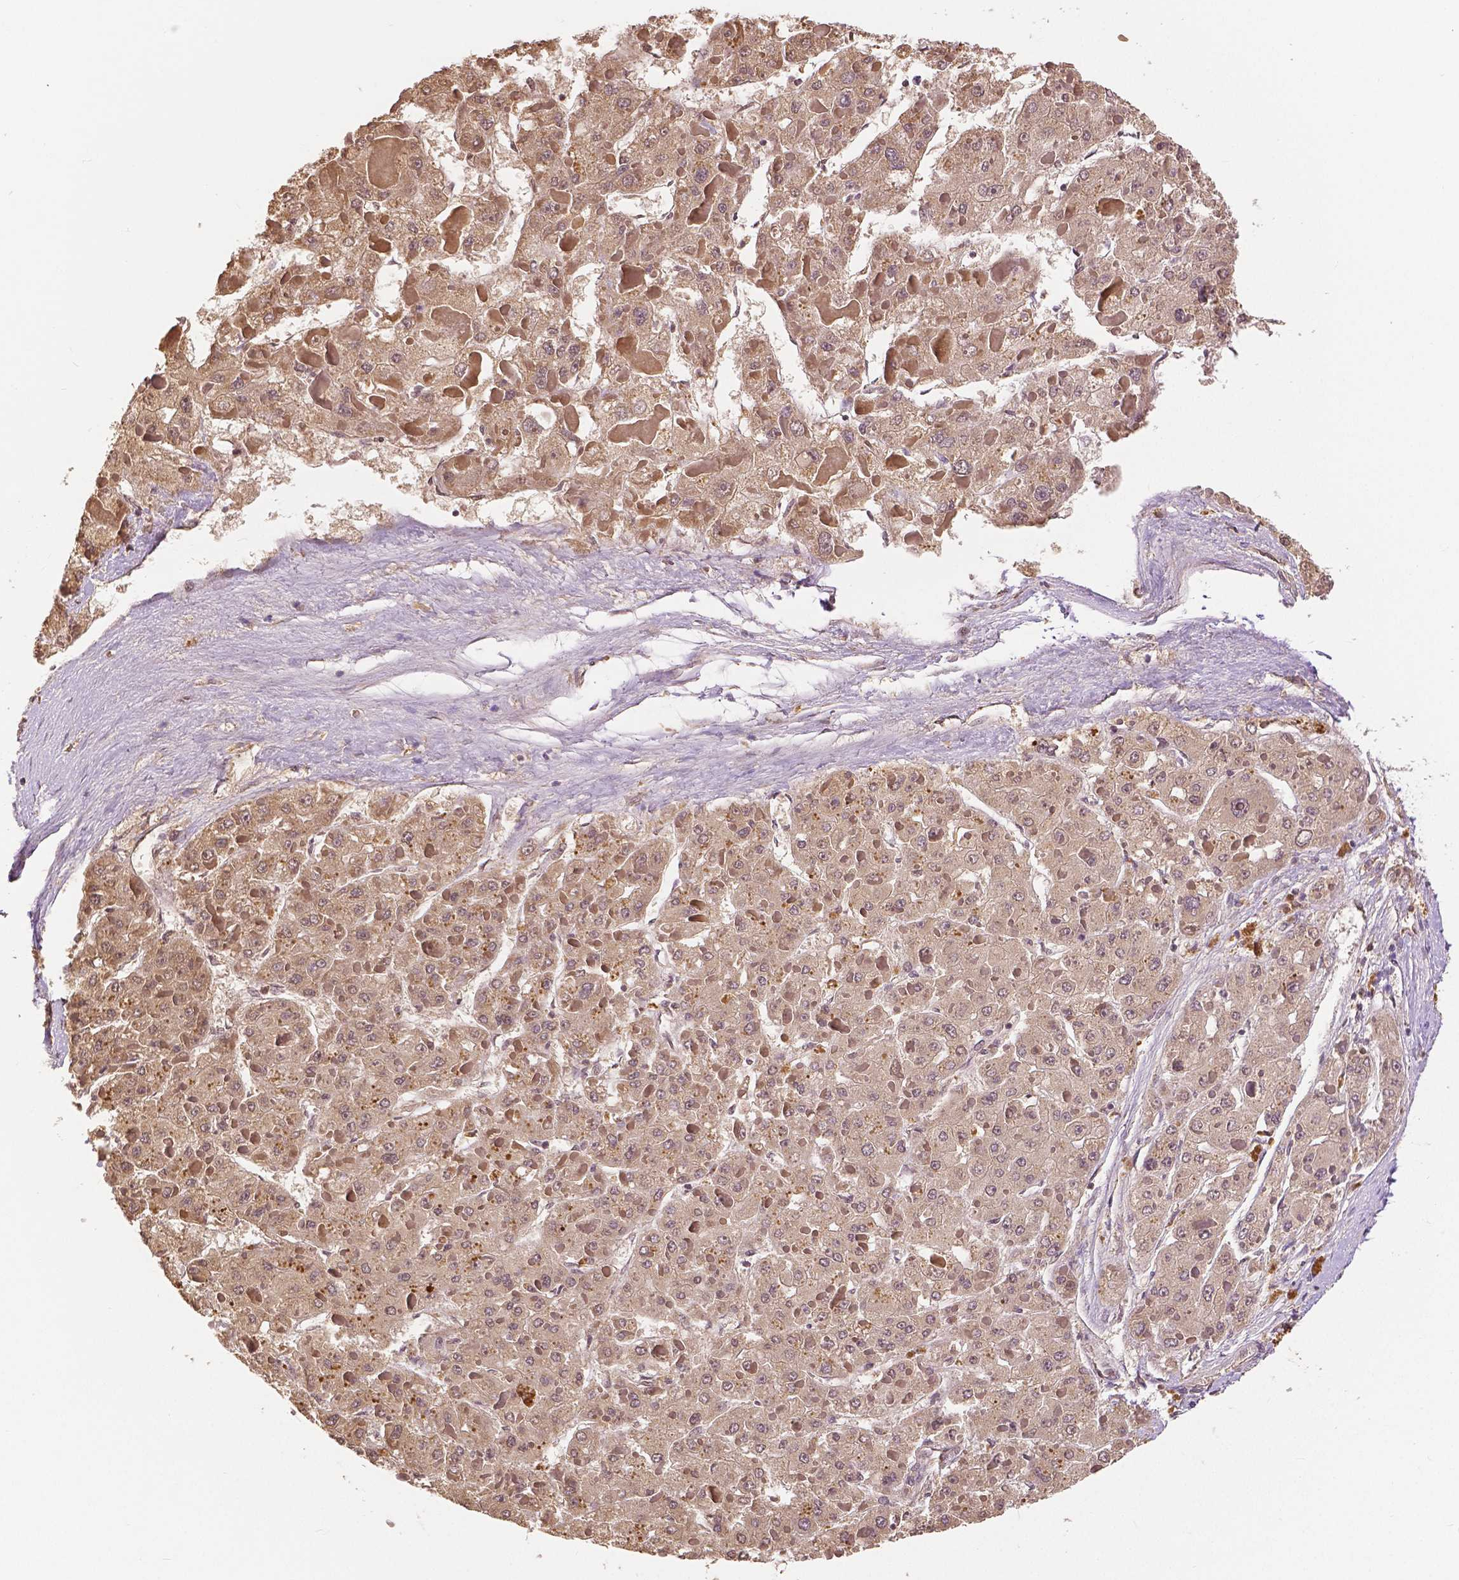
{"staining": {"intensity": "weak", "quantity": ">75%", "location": "cytoplasmic/membranous,nuclear"}, "tissue": "liver cancer", "cell_type": "Tumor cells", "image_type": "cancer", "snomed": [{"axis": "morphology", "description": "Carcinoma, Hepatocellular, NOS"}, {"axis": "topography", "description": "Liver"}], "caption": "There is low levels of weak cytoplasmic/membranous and nuclear expression in tumor cells of liver cancer (hepatocellular carcinoma), as demonstrated by immunohistochemical staining (brown color).", "gene": "MAP1LC3B", "patient": {"sex": "female", "age": 73}}